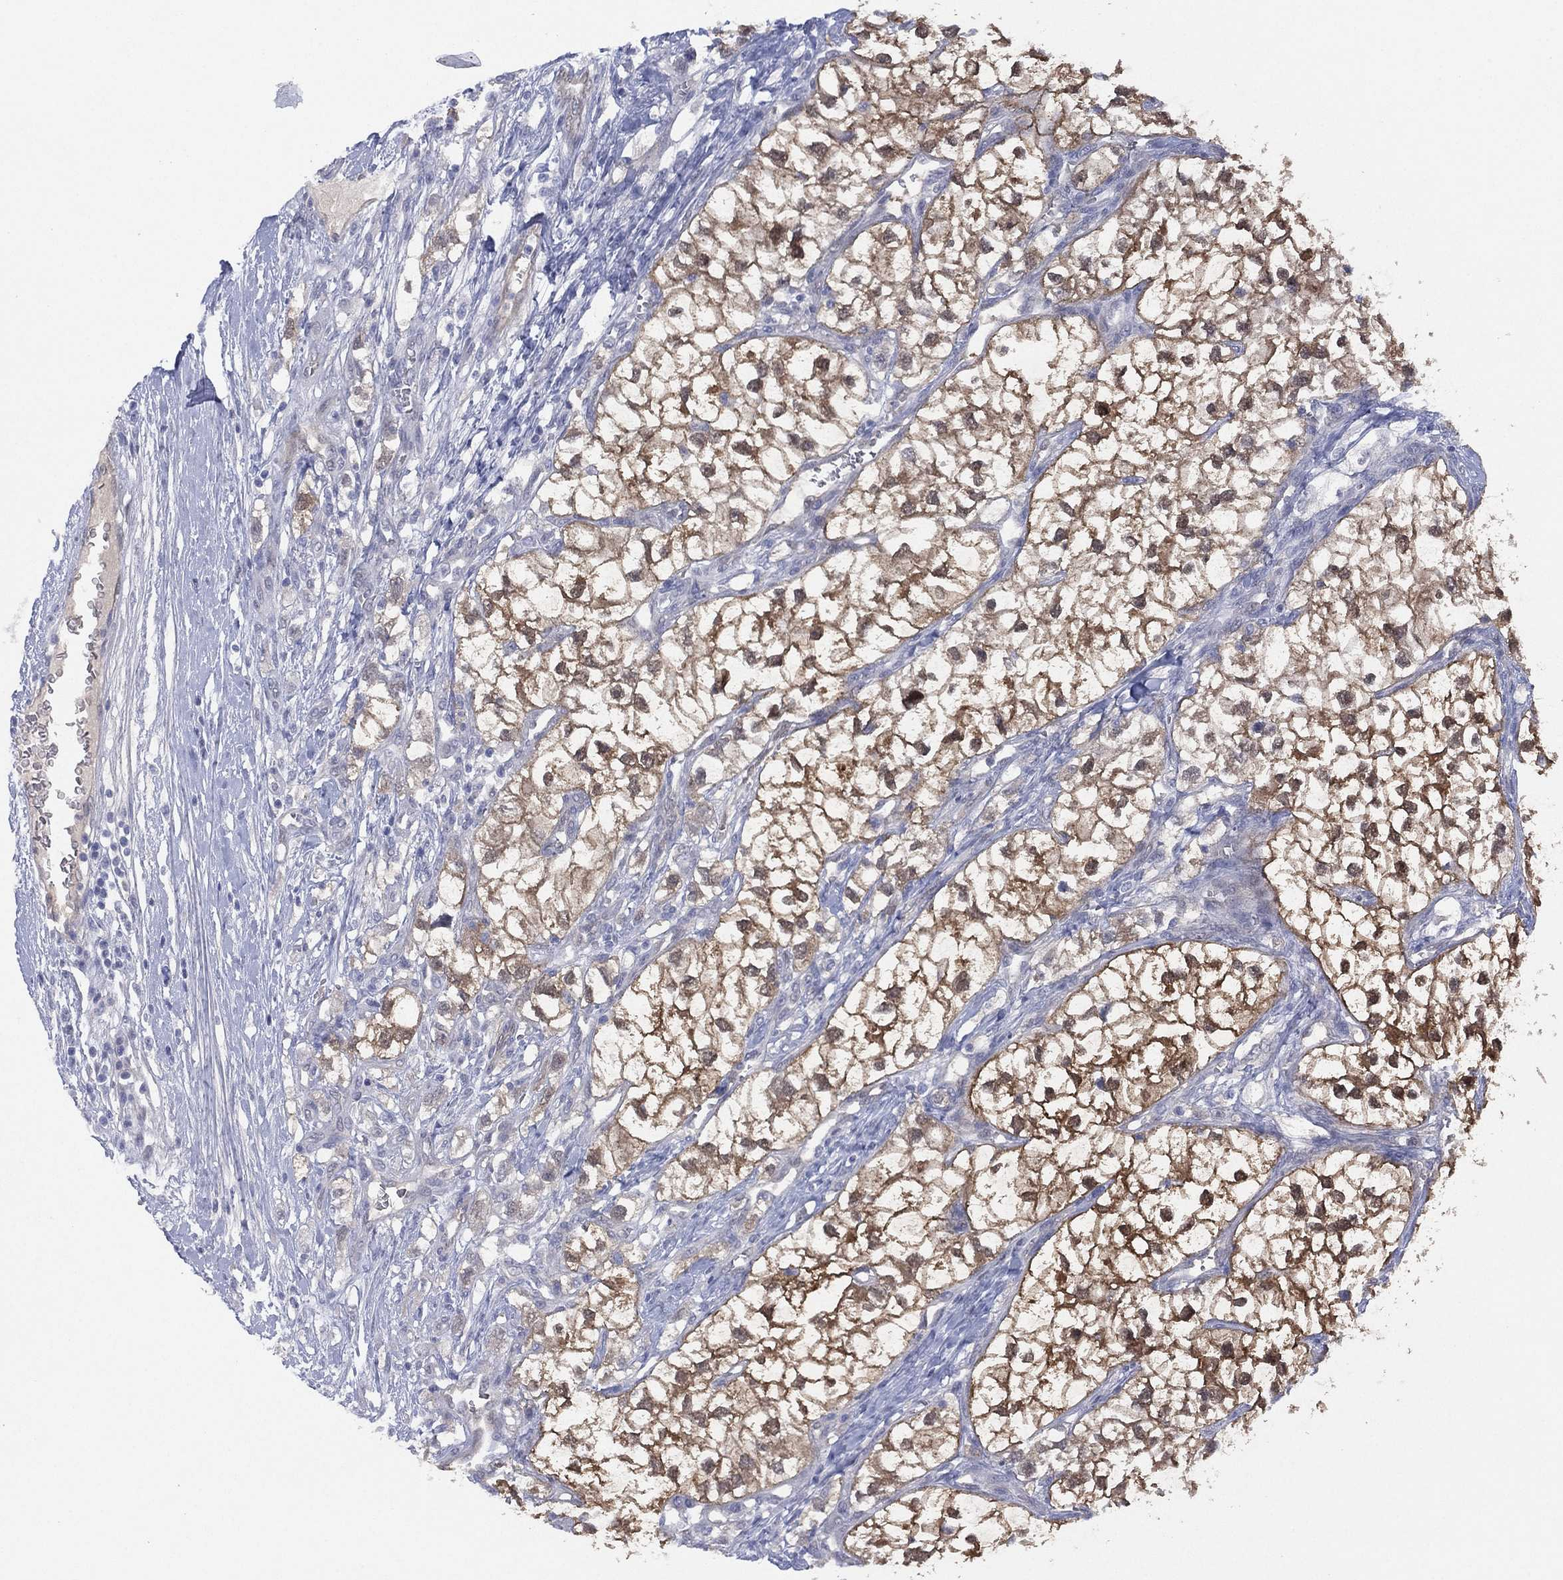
{"staining": {"intensity": "moderate", "quantity": ">75%", "location": "cytoplasmic/membranous,nuclear"}, "tissue": "renal cancer", "cell_type": "Tumor cells", "image_type": "cancer", "snomed": [{"axis": "morphology", "description": "Adenocarcinoma, NOS"}, {"axis": "topography", "description": "Kidney"}], "caption": "Protein expression analysis of human renal cancer reveals moderate cytoplasmic/membranous and nuclear positivity in approximately >75% of tumor cells.", "gene": "DDAH1", "patient": {"sex": "male", "age": 59}}